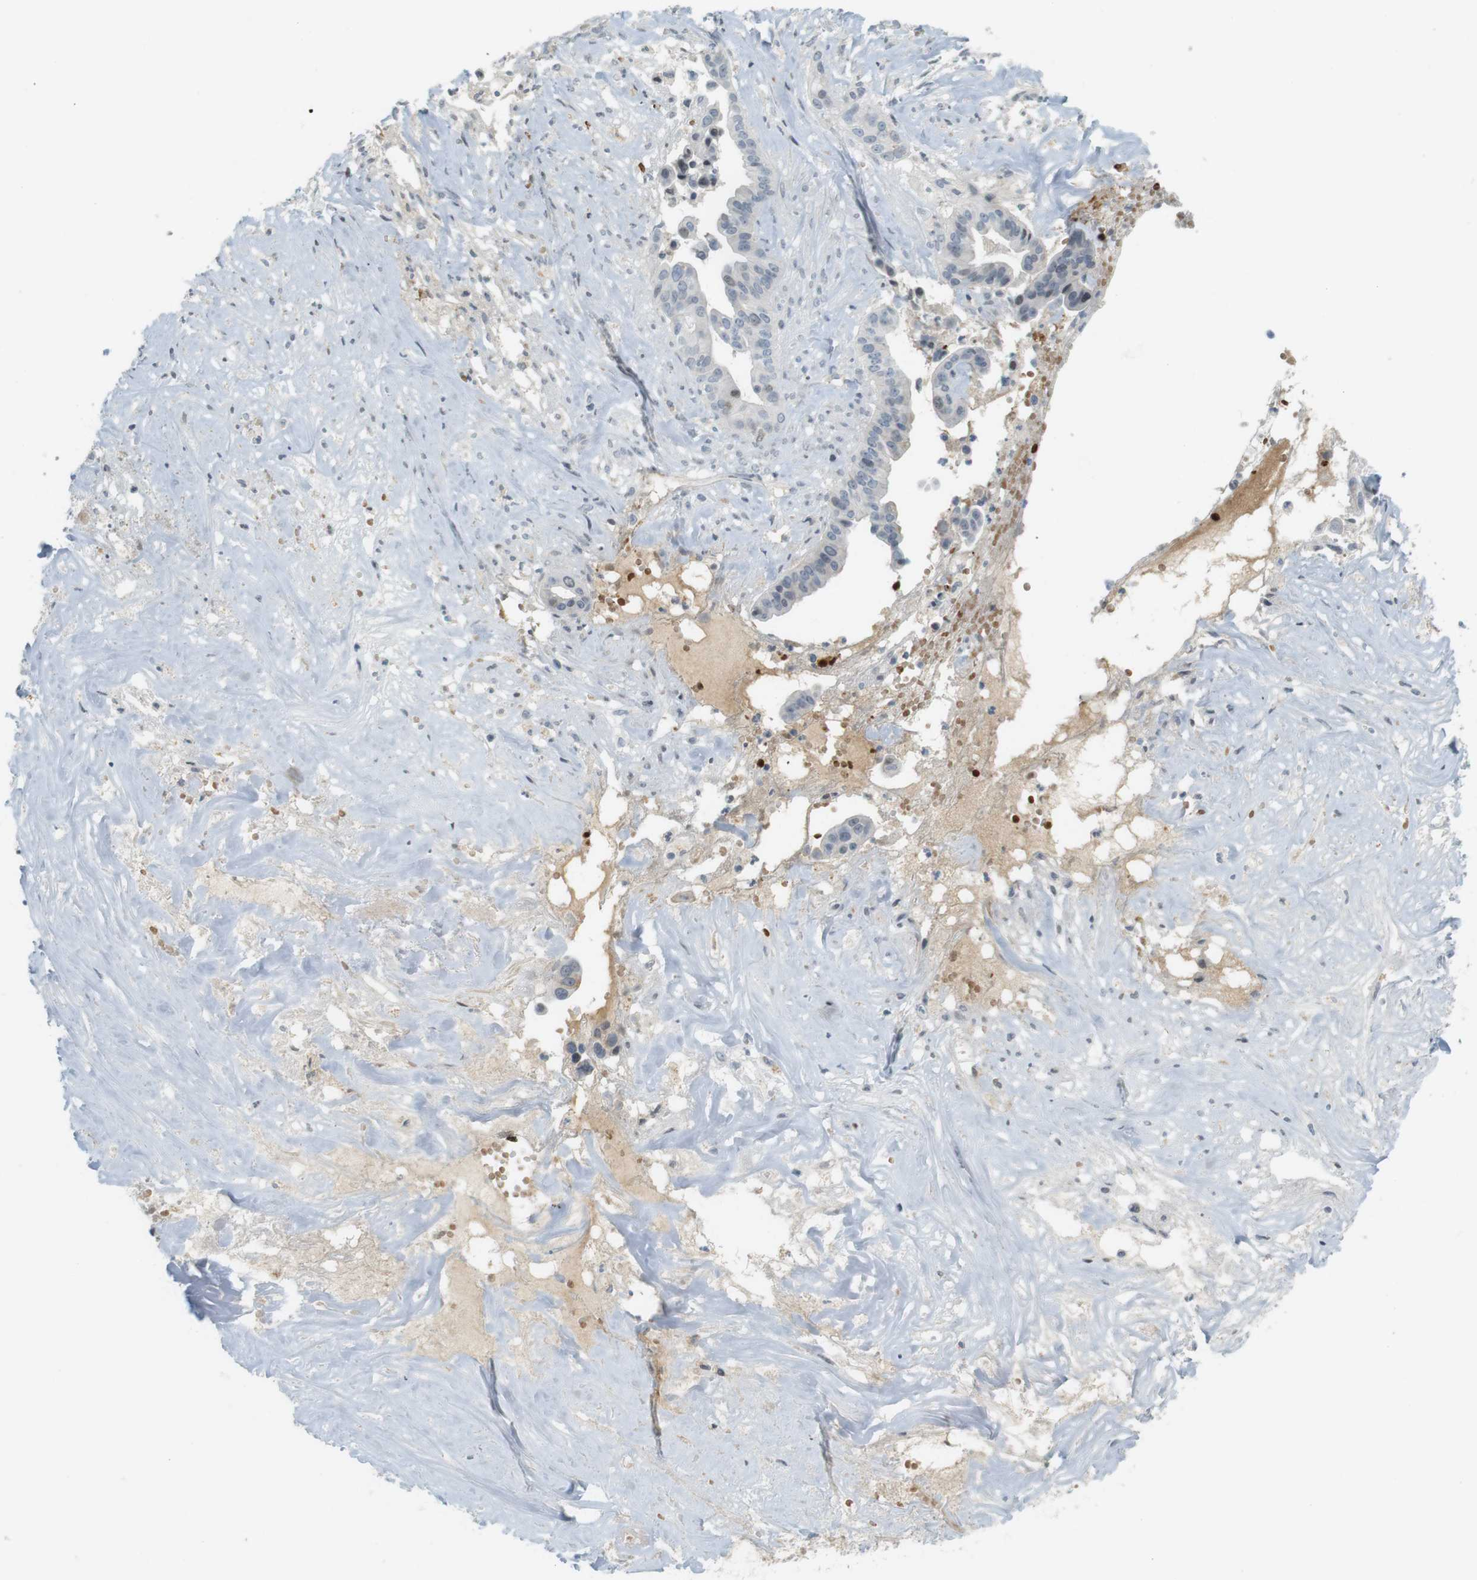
{"staining": {"intensity": "negative", "quantity": "none", "location": "none"}, "tissue": "liver cancer", "cell_type": "Tumor cells", "image_type": "cancer", "snomed": [{"axis": "morphology", "description": "Cholangiocarcinoma"}, {"axis": "topography", "description": "Liver"}], "caption": "The histopathology image shows no staining of tumor cells in liver cancer (cholangiocarcinoma).", "gene": "DMC1", "patient": {"sex": "female", "age": 61}}